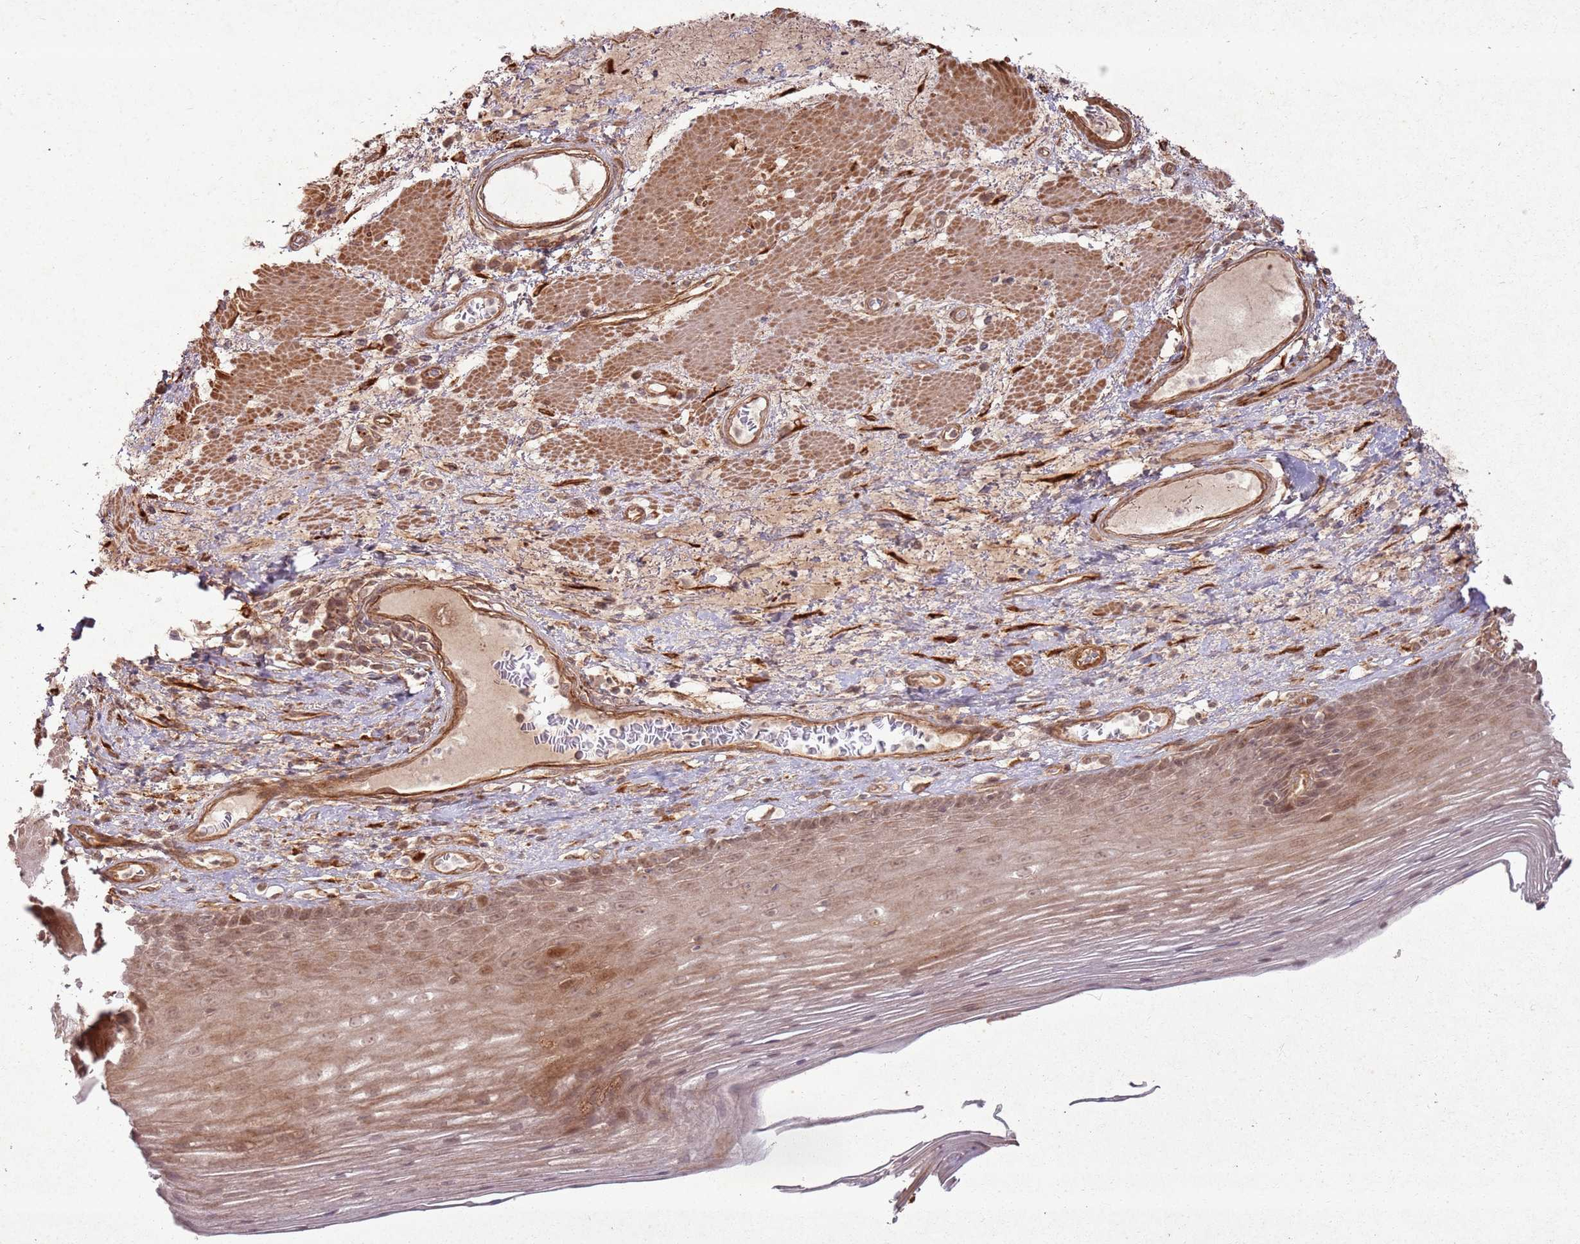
{"staining": {"intensity": "moderate", "quantity": "25%-75%", "location": "cytoplasmic/membranous,nuclear"}, "tissue": "esophagus", "cell_type": "Squamous epithelial cells", "image_type": "normal", "snomed": [{"axis": "morphology", "description": "Normal tissue, NOS"}, {"axis": "topography", "description": "Esophagus"}], "caption": "Immunohistochemistry (IHC) of benign esophagus displays medium levels of moderate cytoplasmic/membranous,nuclear expression in about 25%-75% of squamous epithelial cells.", "gene": "ZNF623", "patient": {"sex": "male", "age": 62}}